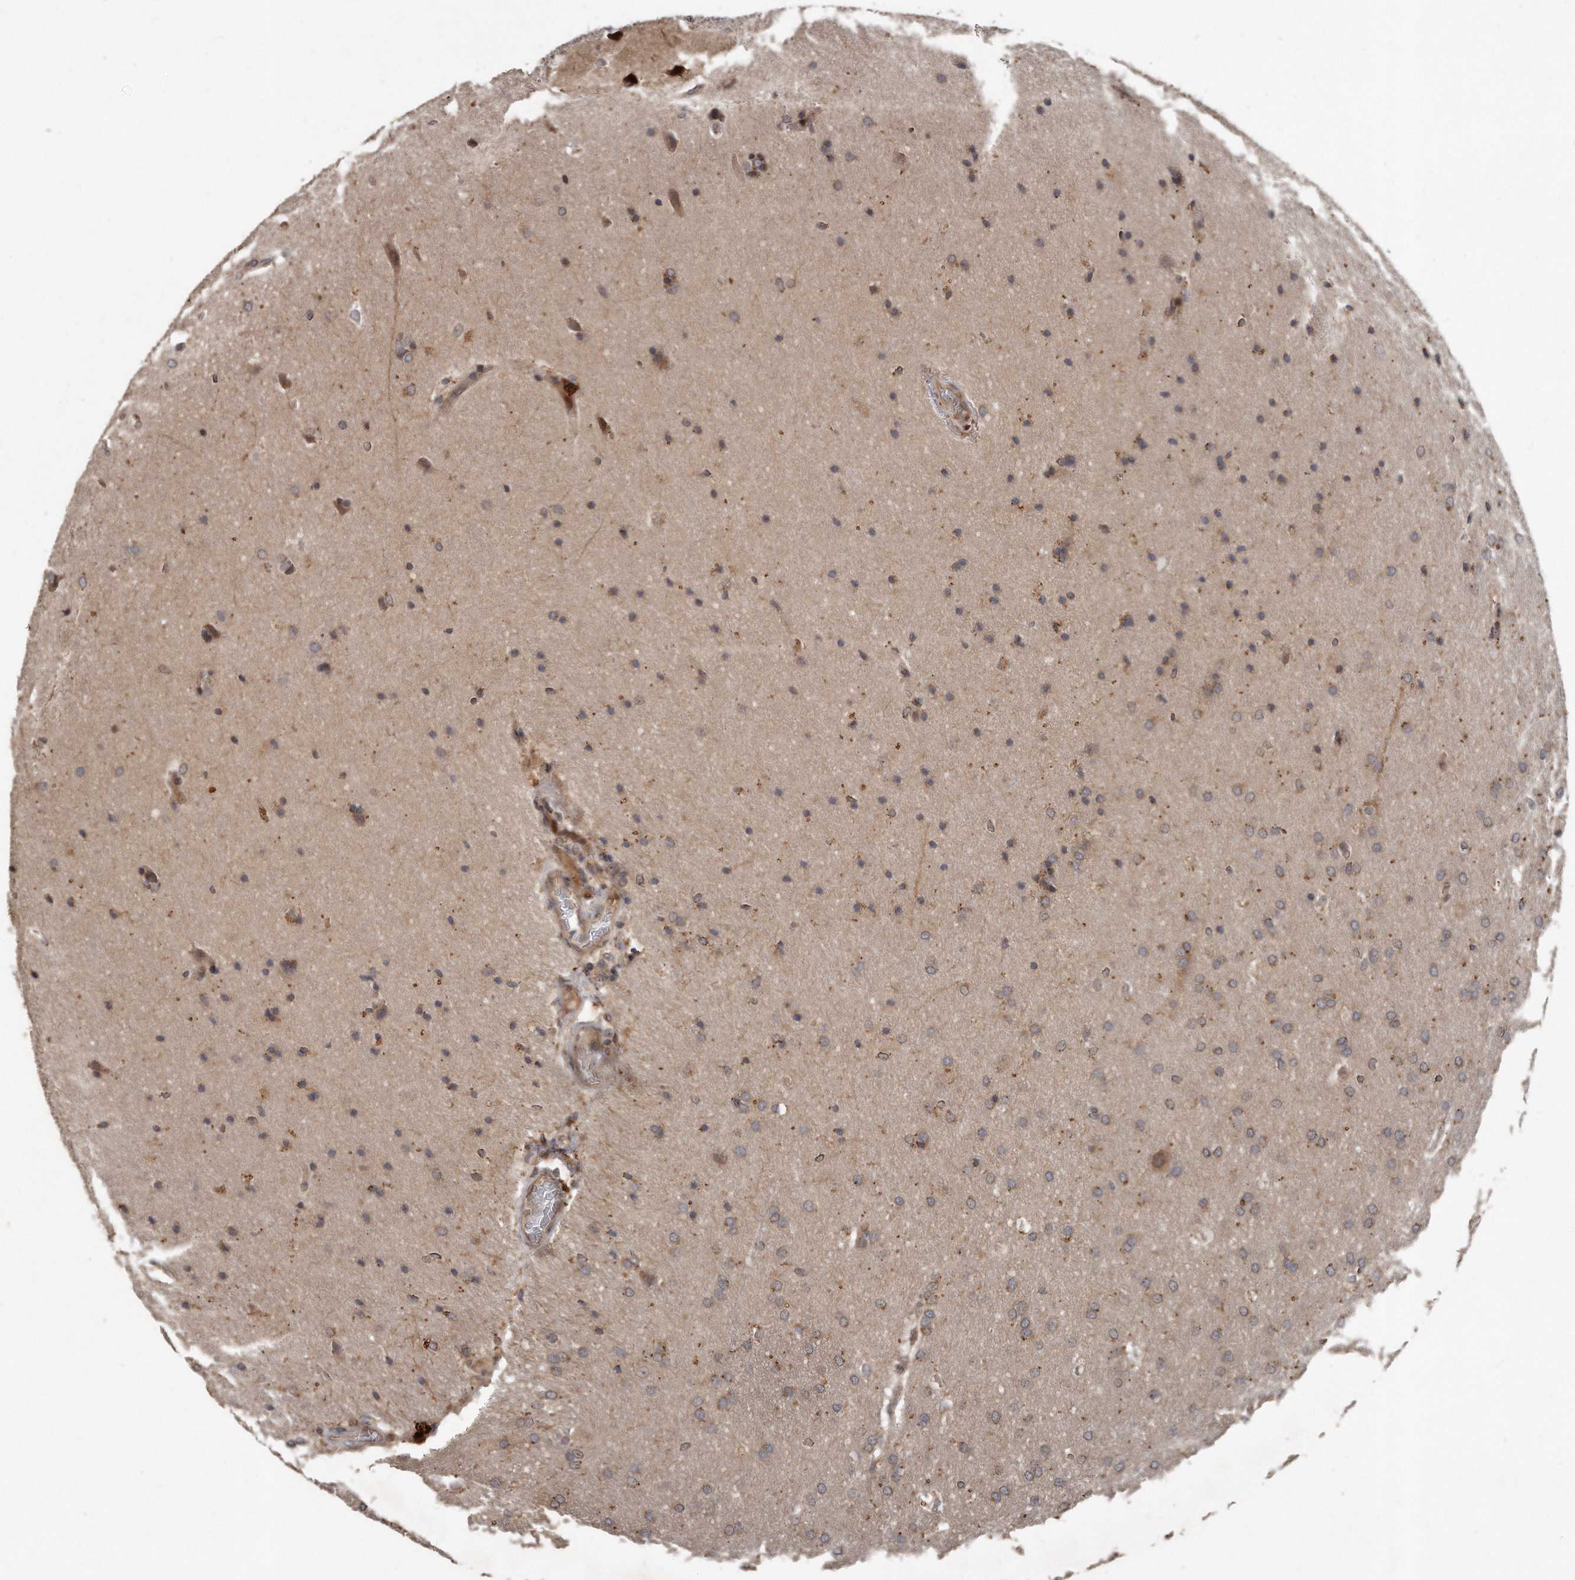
{"staining": {"intensity": "weak", "quantity": ">75%", "location": "cytoplasmic/membranous"}, "tissue": "glioma", "cell_type": "Tumor cells", "image_type": "cancer", "snomed": [{"axis": "morphology", "description": "Glioma, malignant, Low grade"}, {"axis": "topography", "description": "Brain"}], "caption": "This is an image of immunohistochemistry (IHC) staining of glioma, which shows weak expression in the cytoplasmic/membranous of tumor cells.", "gene": "GCH1", "patient": {"sex": "female", "age": 37}}